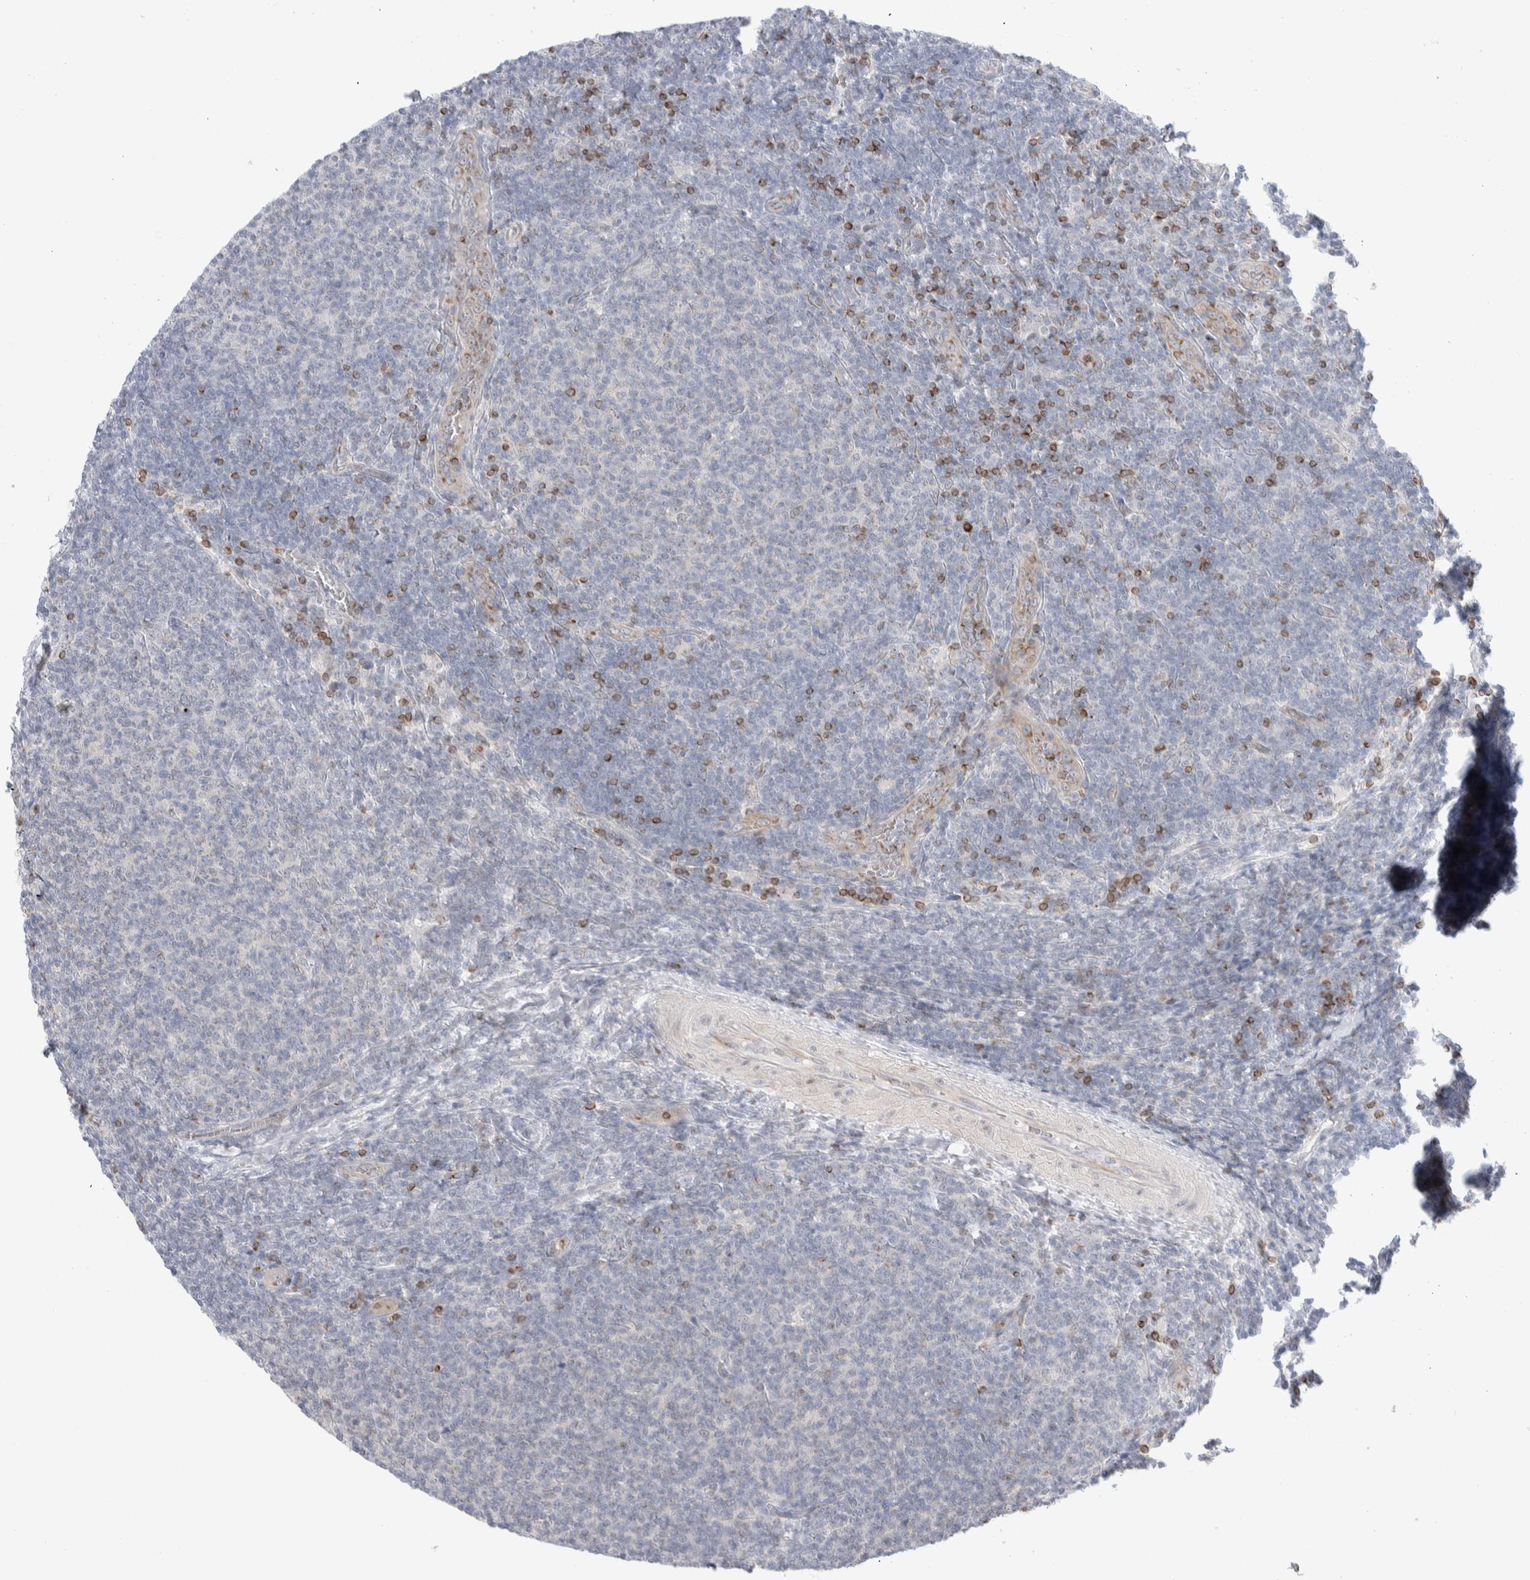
{"staining": {"intensity": "negative", "quantity": "none", "location": "none"}, "tissue": "lymphoma", "cell_type": "Tumor cells", "image_type": "cancer", "snomed": [{"axis": "morphology", "description": "Malignant lymphoma, non-Hodgkin's type, Low grade"}, {"axis": "topography", "description": "Lymph node"}], "caption": "There is no significant expression in tumor cells of lymphoma.", "gene": "C1orf112", "patient": {"sex": "male", "age": 66}}